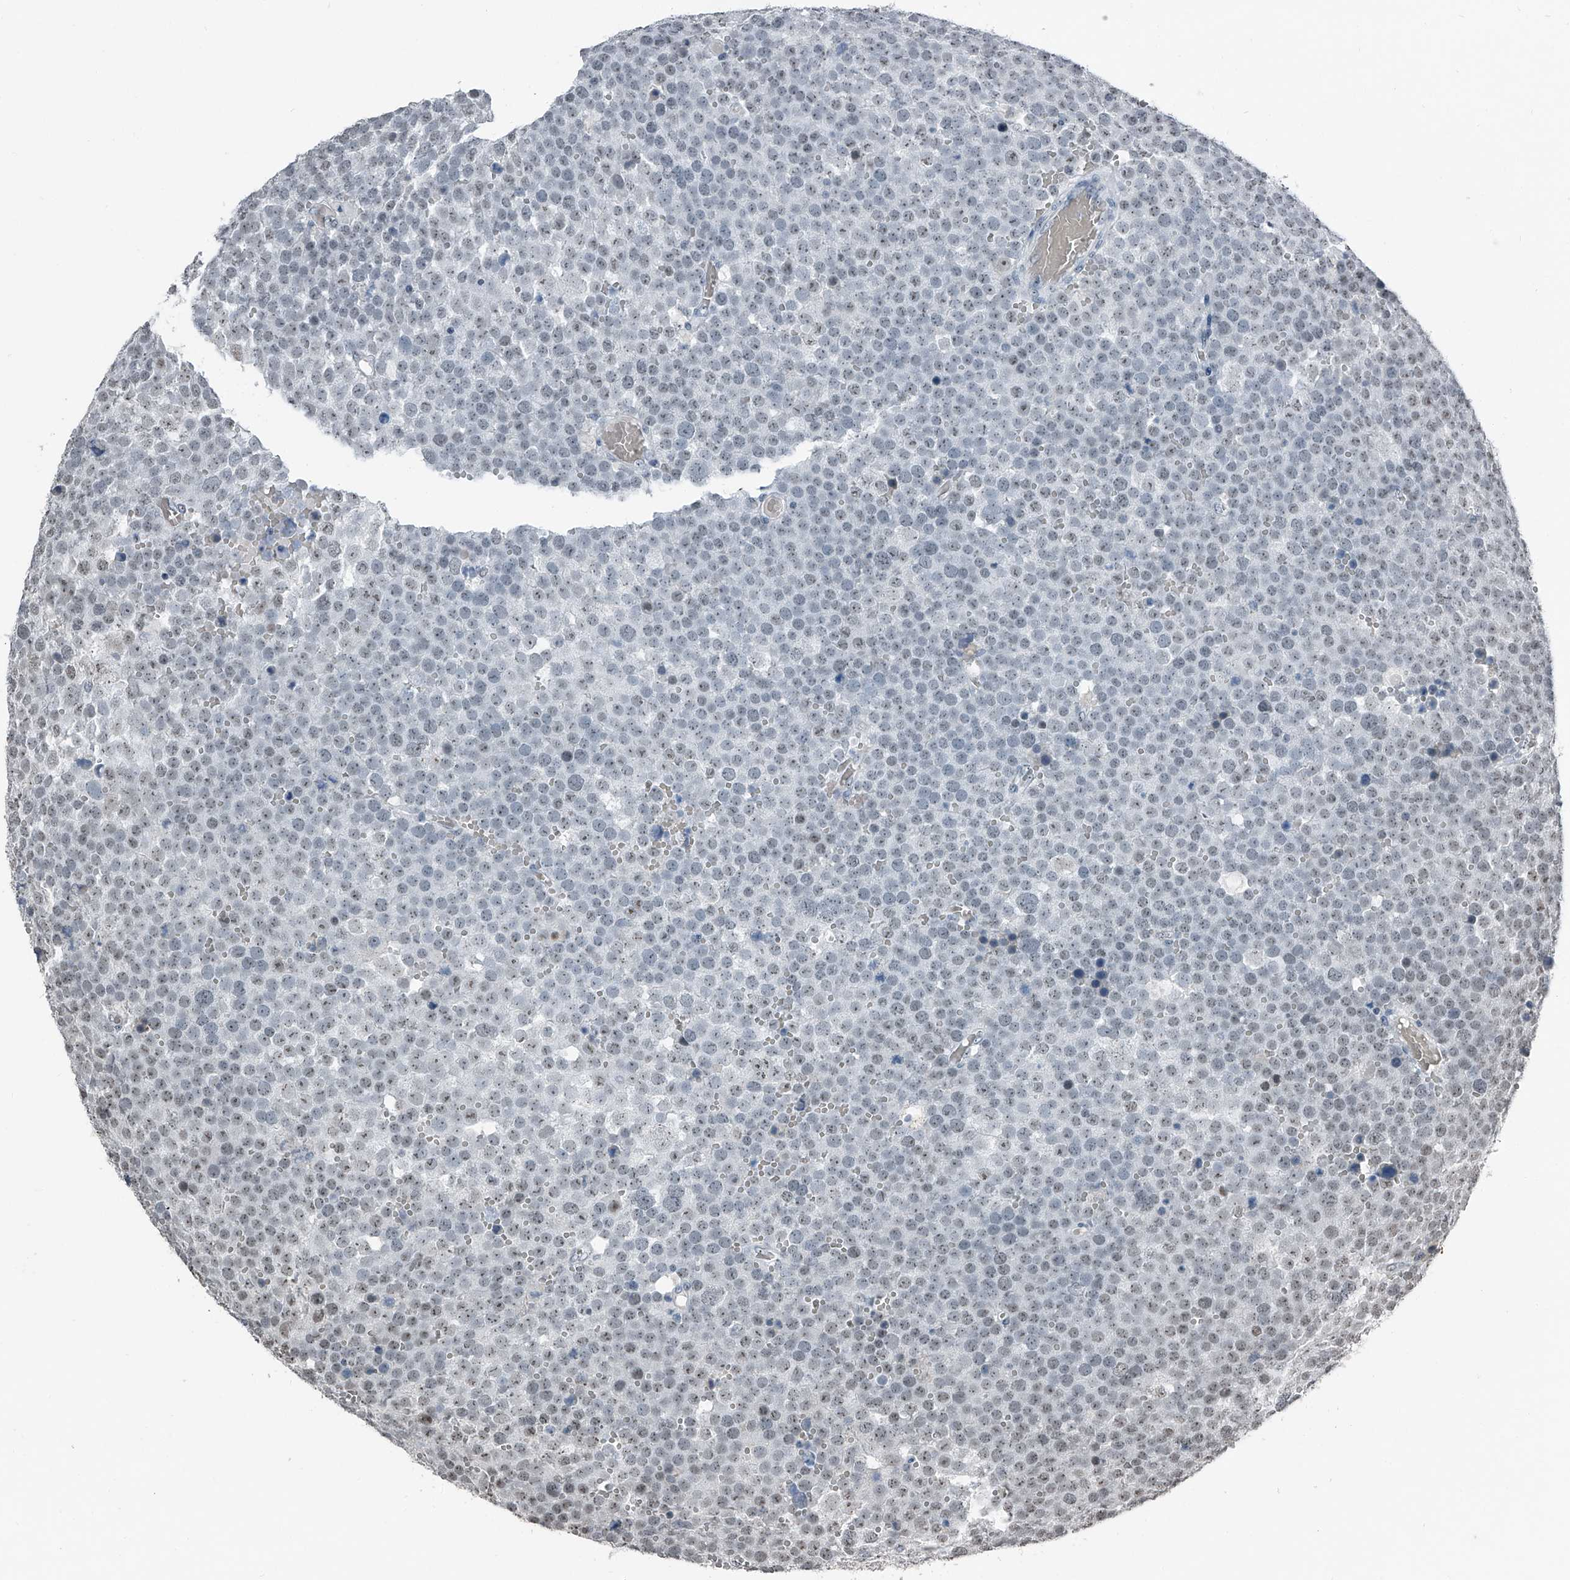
{"staining": {"intensity": "weak", "quantity": ">75%", "location": "nuclear"}, "tissue": "testis cancer", "cell_type": "Tumor cells", "image_type": "cancer", "snomed": [{"axis": "morphology", "description": "Seminoma, NOS"}, {"axis": "topography", "description": "Testis"}], "caption": "Protein analysis of seminoma (testis) tissue reveals weak nuclear positivity in about >75% of tumor cells.", "gene": "TCOF1", "patient": {"sex": "male", "age": 71}}